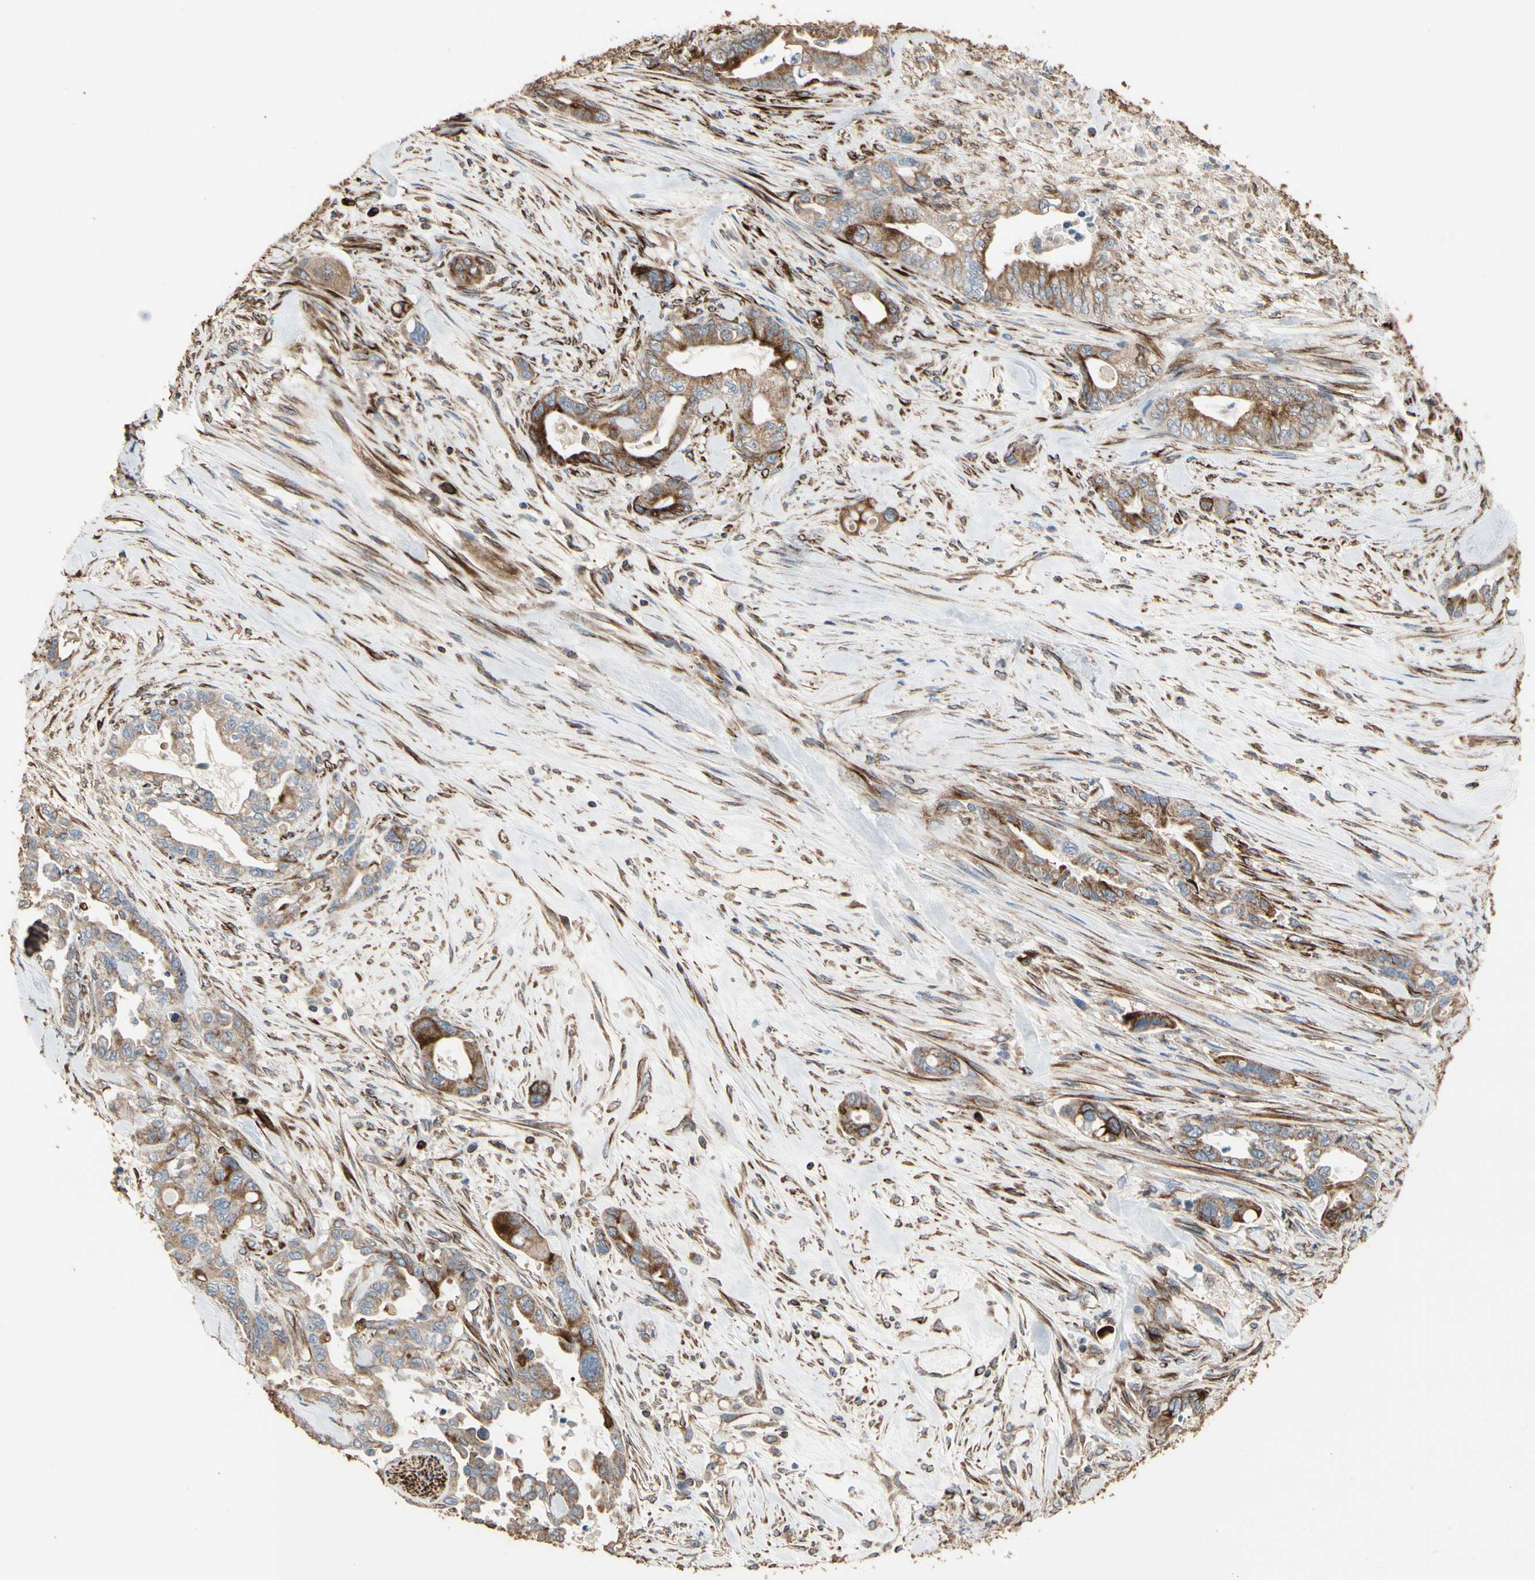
{"staining": {"intensity": "moderate", "quantity": "<25%", "location": "cytoplasmic/membranous"}, "tissue": "pancreatic cancer", "cell_type": "Tumor cells", "image_type": "cancer", "snomed": [{"axis": "morphology", "description": "Adenocarcinoma, NOS"}, {"axis": "topography", "description": "Pancreas"}], "caption": "The micrograph displays immunohistochemical staining of adenocarcinoma (pancreatic). There is moderate cytoplasmic/membranous expression is identified in about <25% of tumor cells.", "gene": "TUBA1A", "patient": {"sex": "male", "age": 70}}